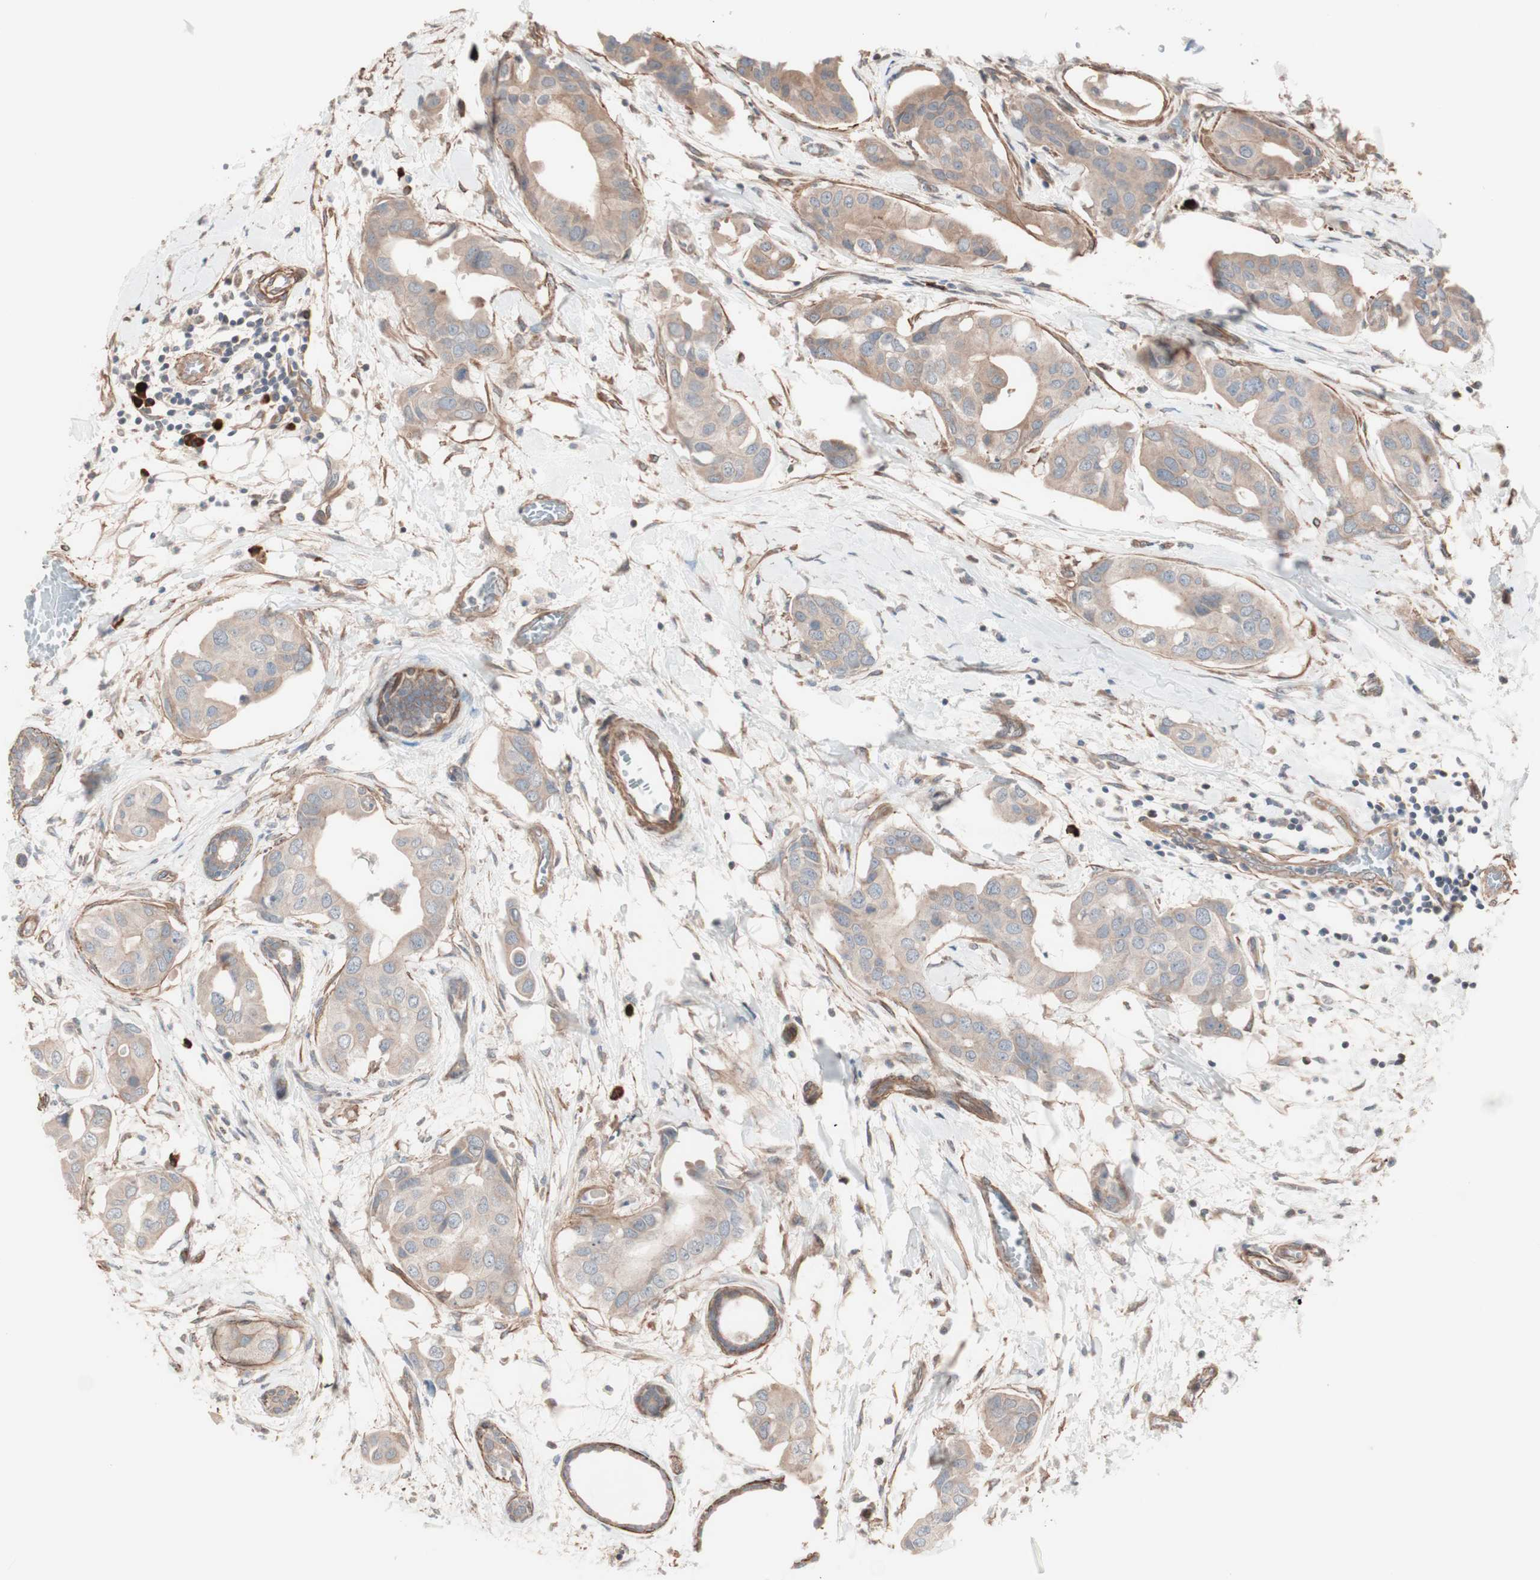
{"staining": {"intensity": "moderate", "quantity": ">75%", "location": "cytoplasmic/membranous"}, "tissue": "breast cancer", "cell_type": "Tumor cells", "image_type": "cancer", "snomed": [{"axis": "morphology", "description": "Duct carcinoma"}, {"axis": "topography", "description": "Breast"}], "caption": "DAB immunohistochemical staining of human breast cancer reveals moderate cytoplasmic/membranous protein expression in approximately >75% of tumor cells.", "gene": "ALG5", "patient": {"sex": "female", "age": 40}}